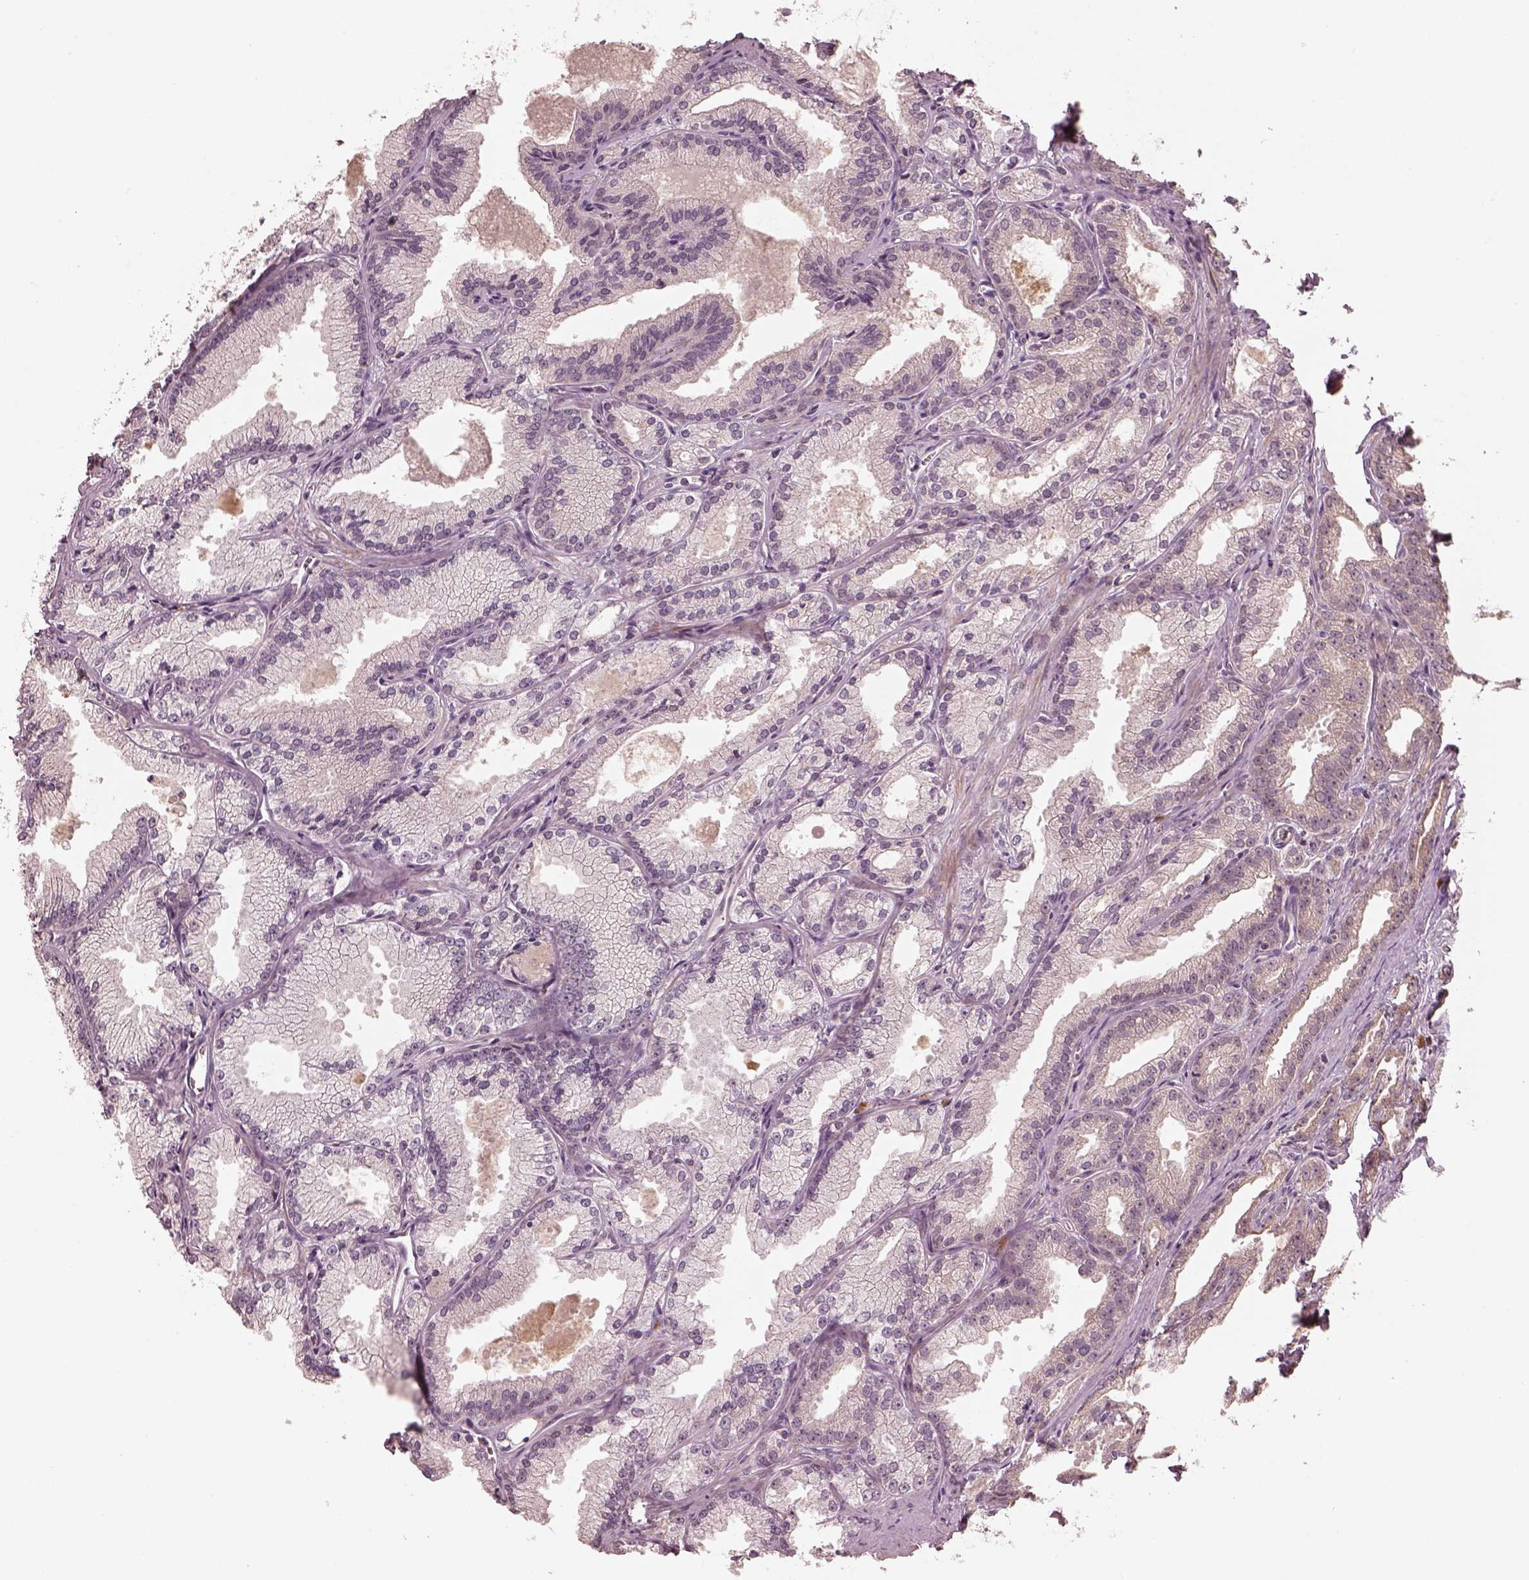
{"staining": {"intensity": "negative", "quantity": "none", "location": "none"}, "tissue": "prostate cancer", "cell_type": "Tumor cells", "image_type": "cancer", "snomed": [{"axis": "morphology", "description": "Adenocarcinoma, NOS"}, {"axis": "morphology", "description": "Adenocarcinoma, High grade"}, {"axis": "topography", "description": "Prostate"}], "caption": "There is no significant expression in tumor cells of adenocarcinoma (prostate). (Stains: DAB (3,3'-diaminobenzidine) immunohistochemistry with hematoxylin counter stain, Microscopy: brightfield microscopy at high magnification).", "gene": "SLC25A46", "patient": {"sex": "male", "age": 70}}